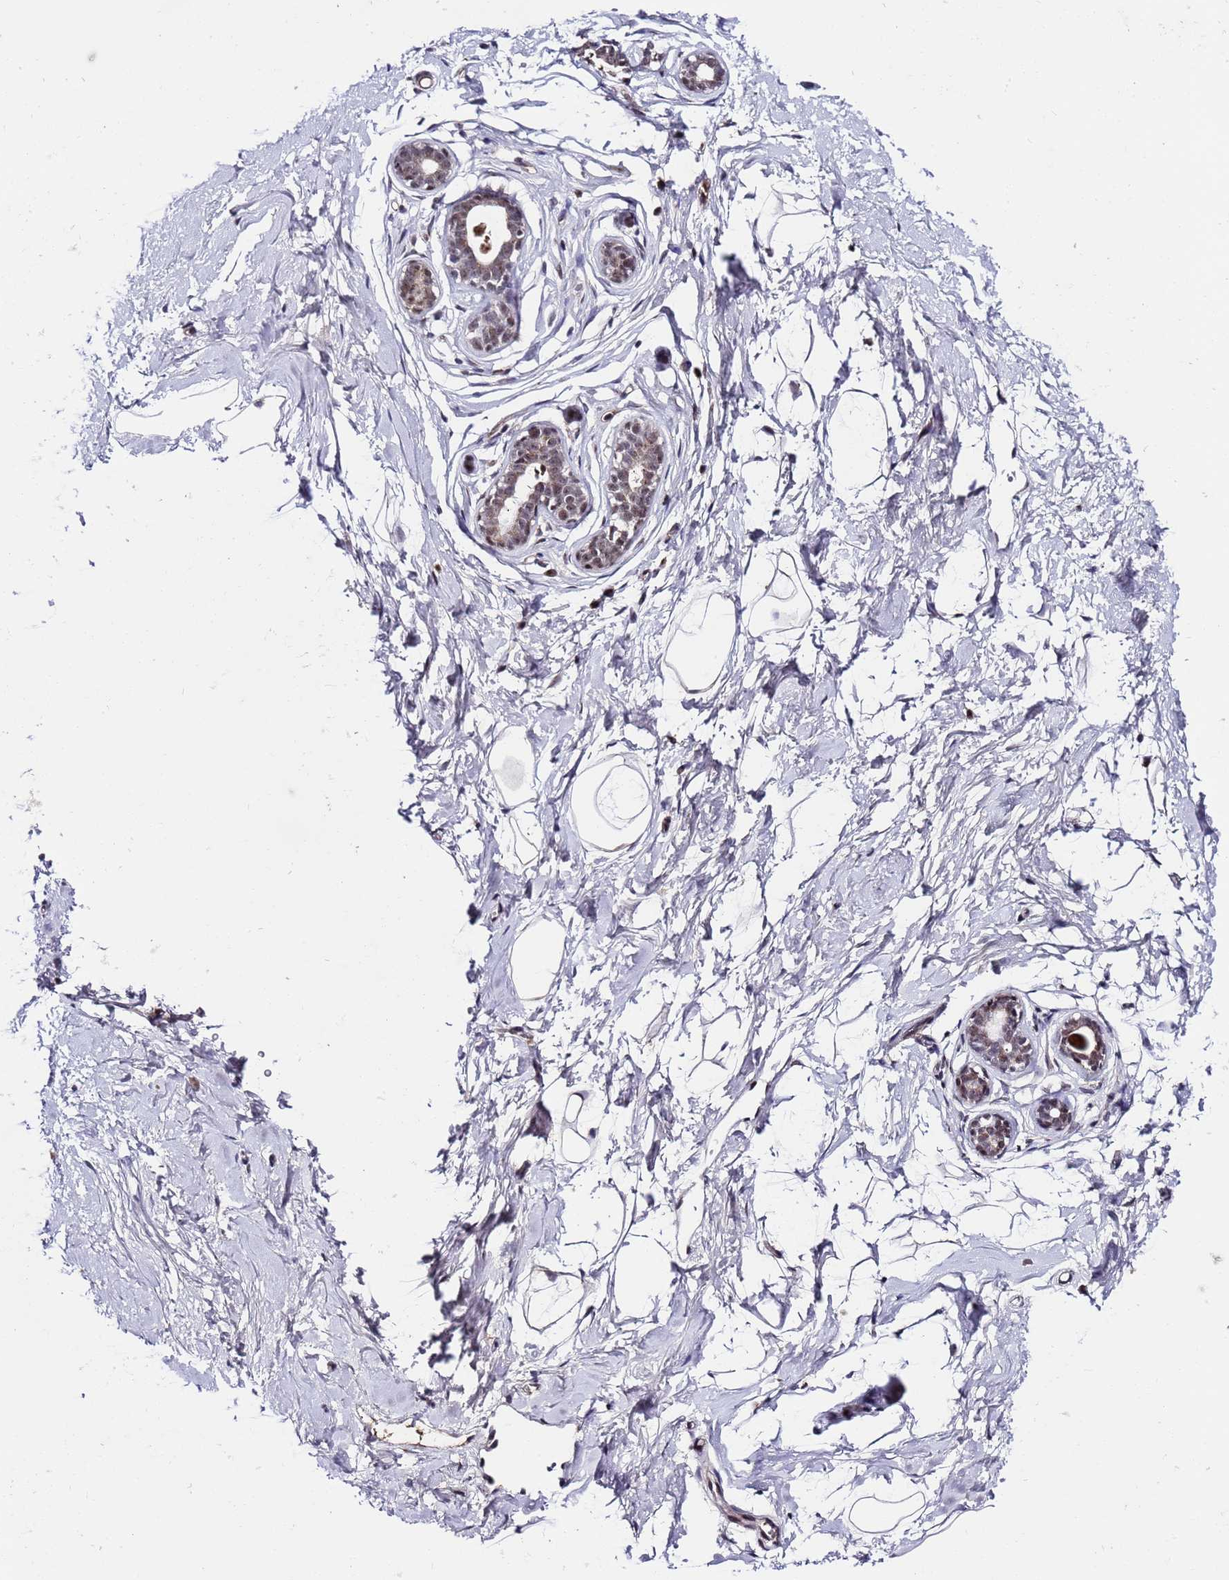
{"staining": {"intensity": "negative", "quantity": "none", "location": "none"}, "tissue": "breast", "cell_type": "Adipocytes", "image_type": "normal", "snomed": [{"axis": "morphology", "description": "Normal tissue, NOS"}, {"axis": "morphology", "description": "Adenoma, NOS"}, {"axis": "topography", "description": "Breast"}], "caption": "This is a histopathology image of IHC staining of normal breast, which shows no staining in adipocytes. Nuclei are stained in blue.", "gene": "C19orf47", "patient": {"sex": "female", "age": 23}}